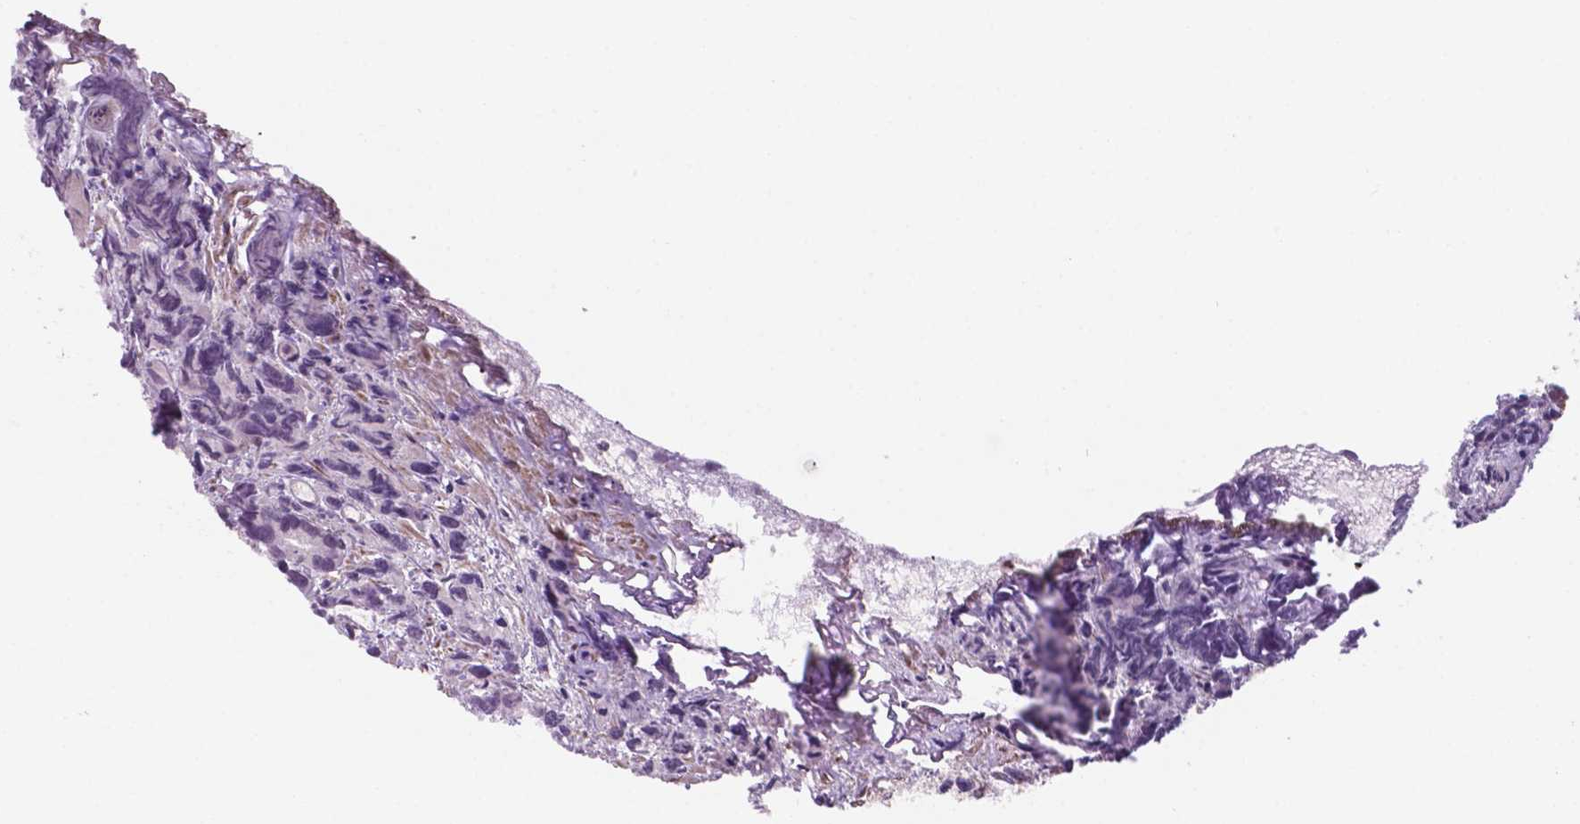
{"staining": {"intensity": "moderate", "quantity": "25%-75%", "location": "cytoplasmic/membranous,nuclear"}, "tissue": "prostate cancer", "cell_type": "Tumor cells", "image_type": "cancer", "snomed": [{"axis": "morphology", "description": "Adenocarcinoma, High grade"}, {"axis": "topography", "description": "Prostate"}], "caption": "Immunohistochemical staining of human prostate high-grade adenocarcinoma demonstrates medium levels of moderate cytoplasmic/membranous and nuclear positivity in about 25%-75% of tumor cells.", "gene": "NDUFA10", "patient": {"sex": "male", "age": 77}}